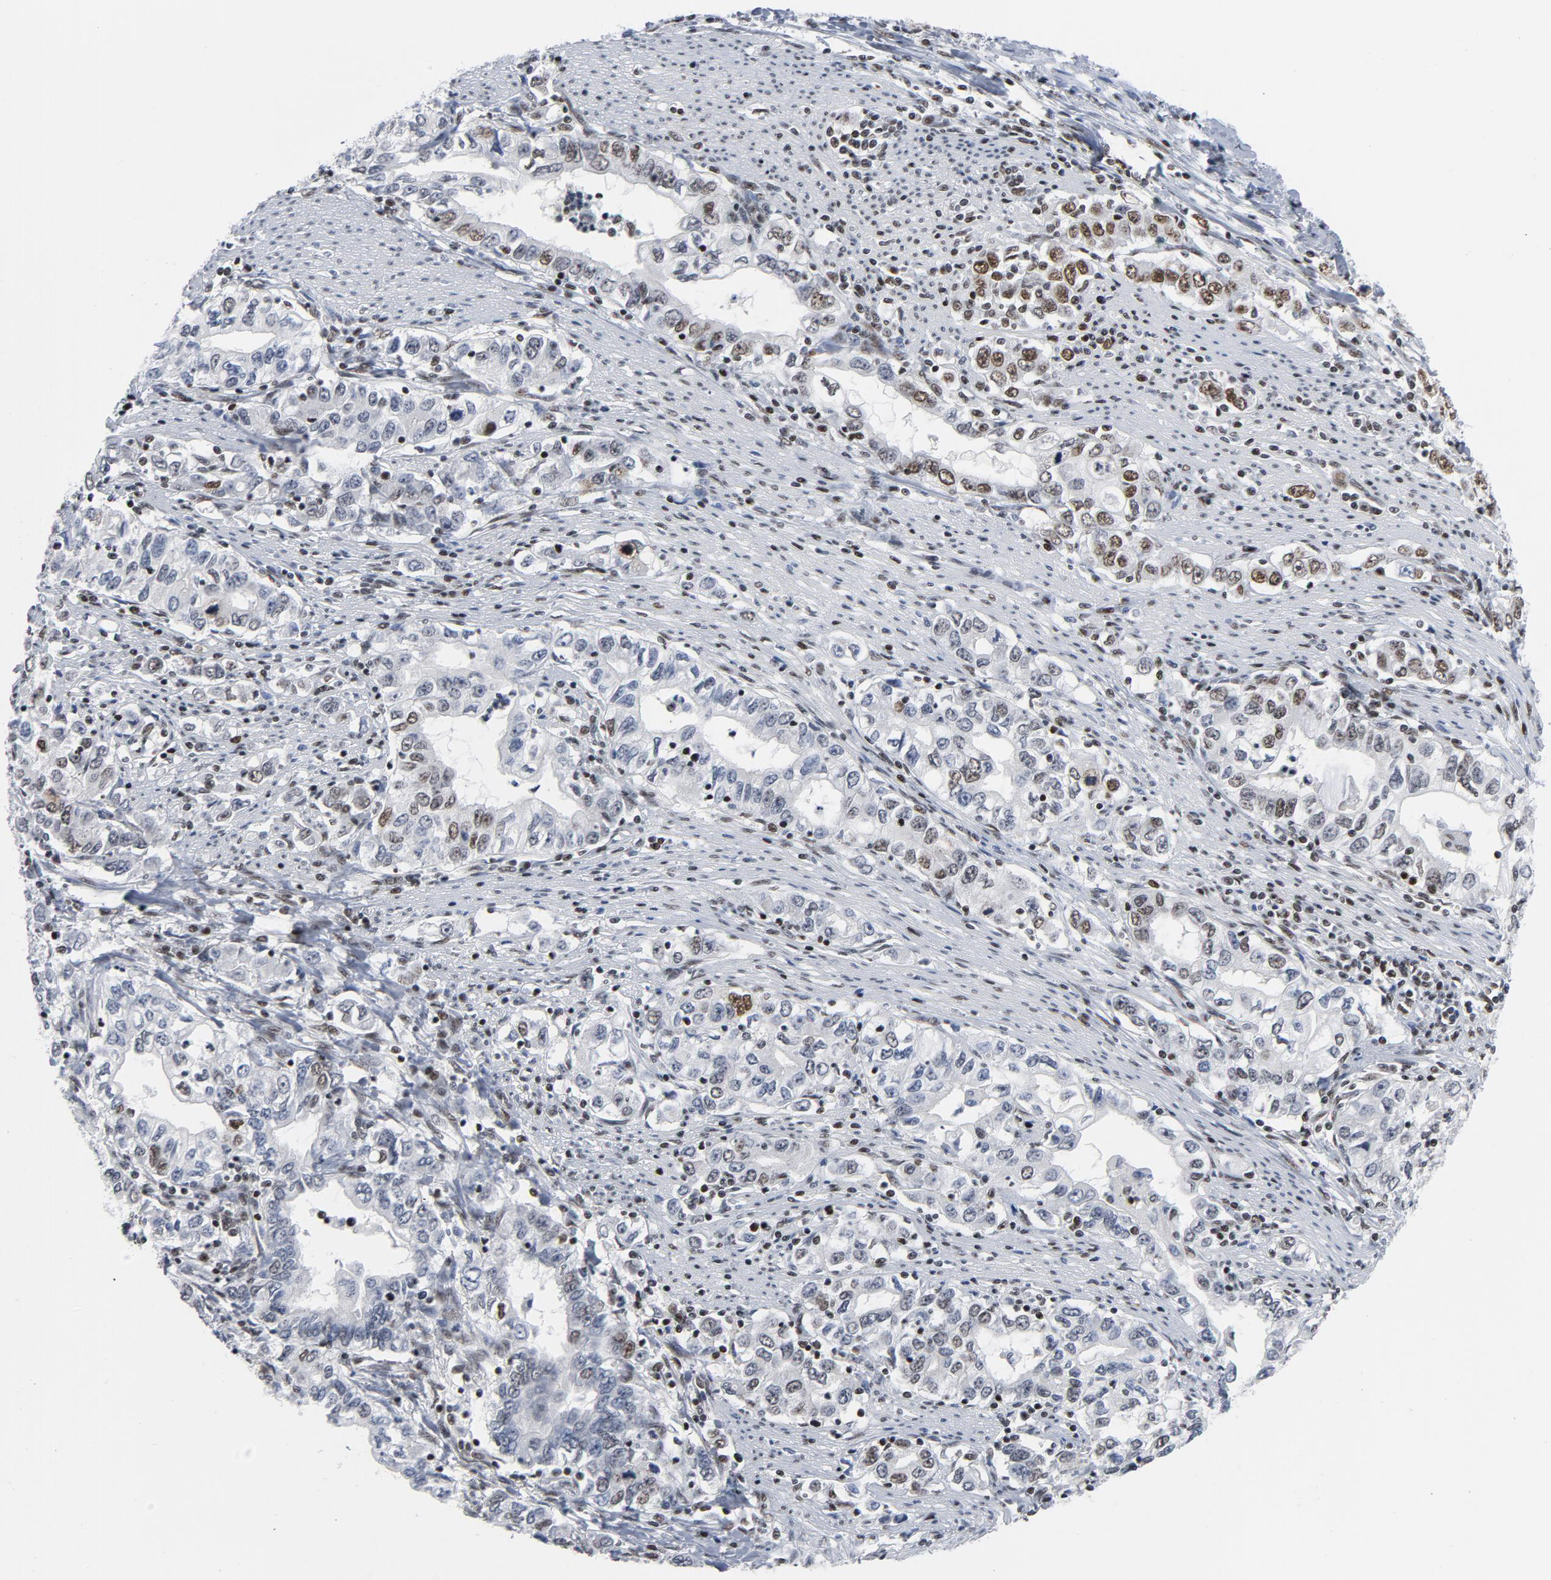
{"staining": {"intensity": "moderate", "quantity": "25%-75%", "location": "nuclear"}, "tissue": "stomach cancer", "cell_type": "Tumor cells", "image_type": "cancer", "snomed": [{"axis": "morphology", "description": "Adenocarcinoma, NOS"}, {"axis": "topography", "description": "Stomach, lower"}], "caption": "Immunohistochemical staining of human stomach adenocarcinoma displays medium levels of moderate nuclear protein expression in about 25%-75% of tumor cells. The protein of interest is shown in brown color, while the nuclei are stained blue.", "gene": "CSTF2", "patient": {"sex": "female", "age": 72}}